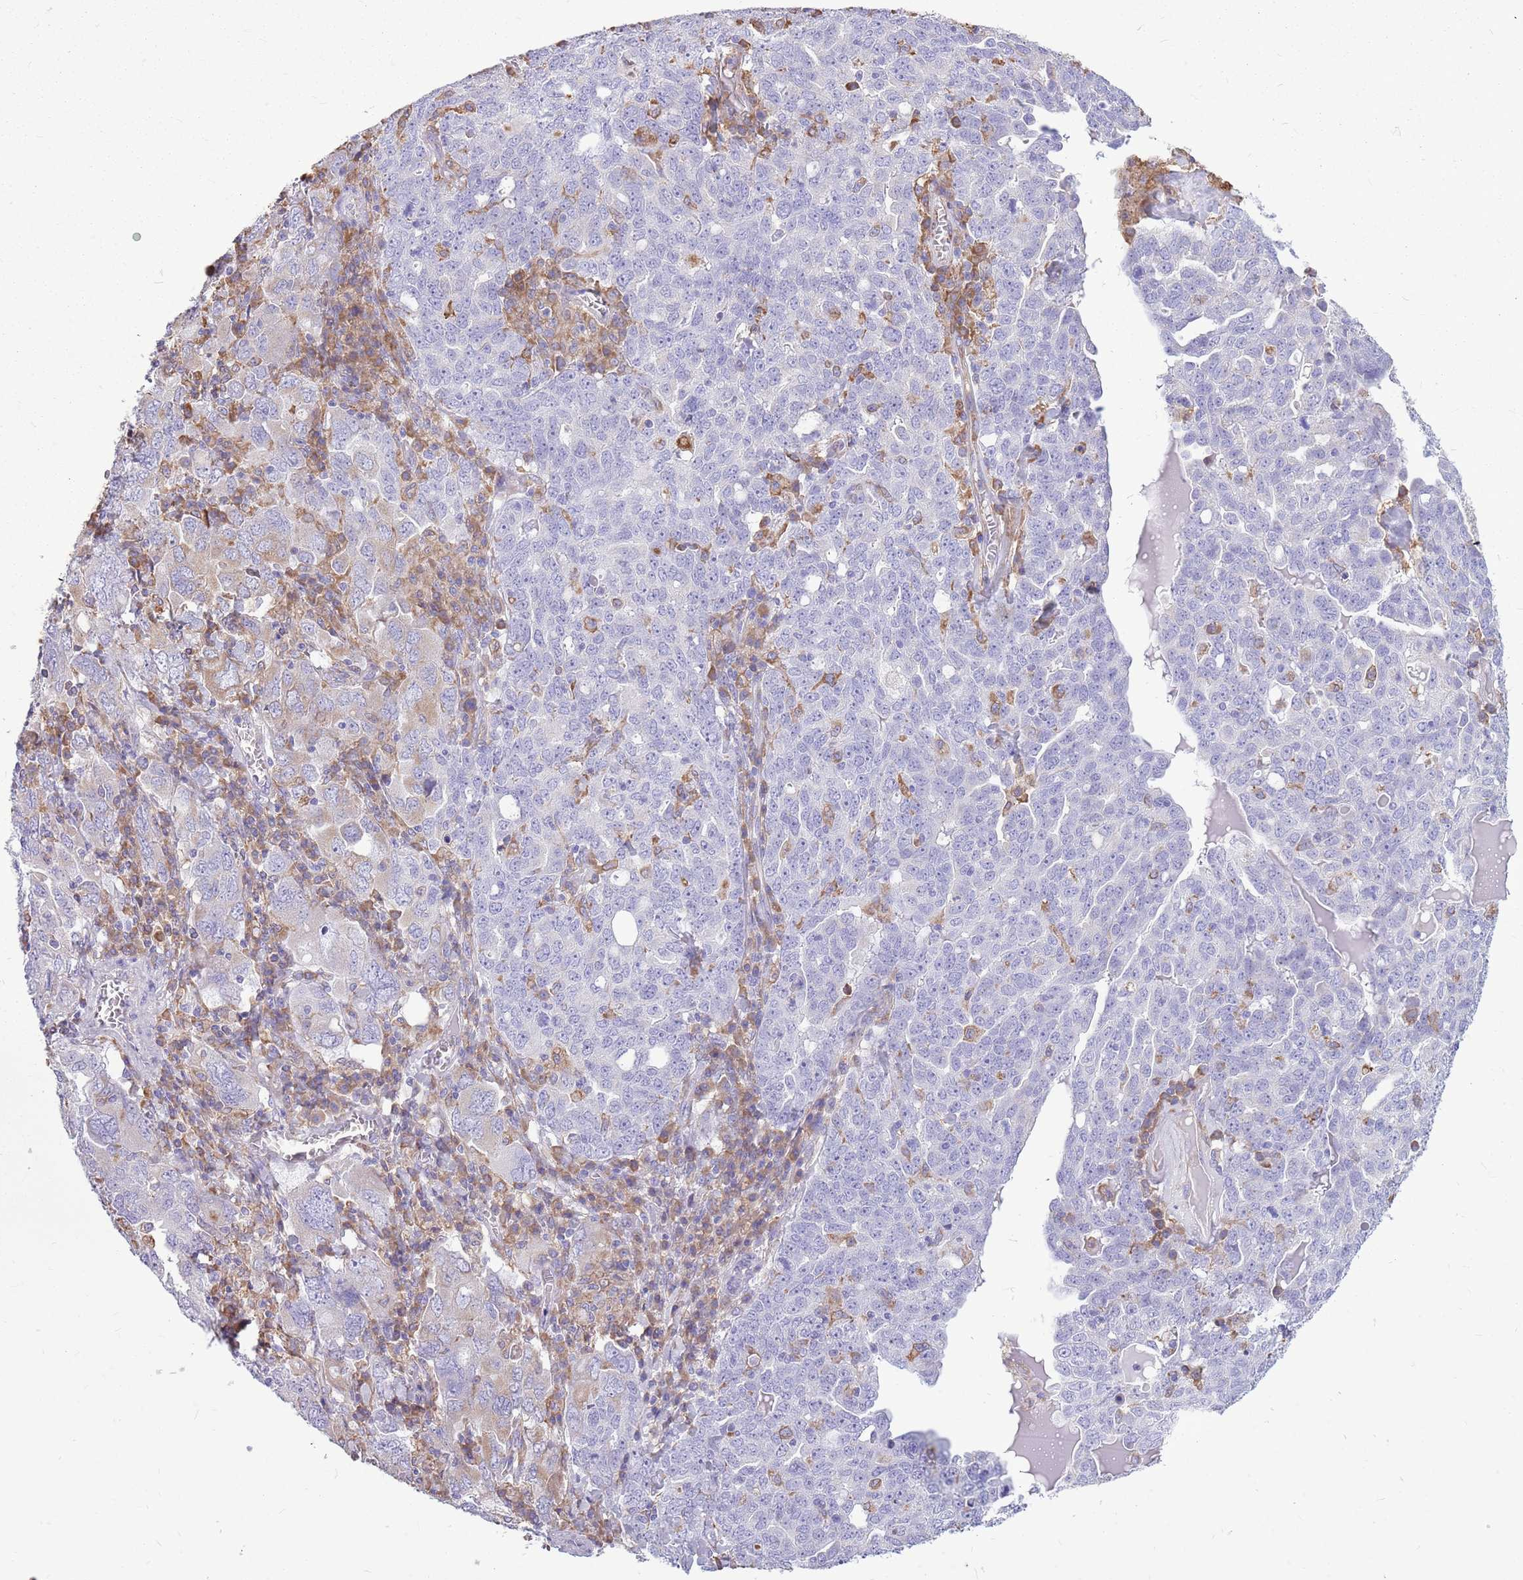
{"staining": {"intensity": "negative", "quantity": "none", "location": "none"}, "tissue": "ovarian cancer", "cell_type": "Tumor cells", "image_type": "cancer", "snomed": [{"axis": "morphology", "description": "Carcinoma, endometroid"}, {"axis": "topography", "description": "Ovary"}], "caption": "Immunohistochemical staining of ovarian cancer exhibits no significant expression in tumor cells.", "gene": "KCTD19", "patient": {"sex": "female", "age": 62}}